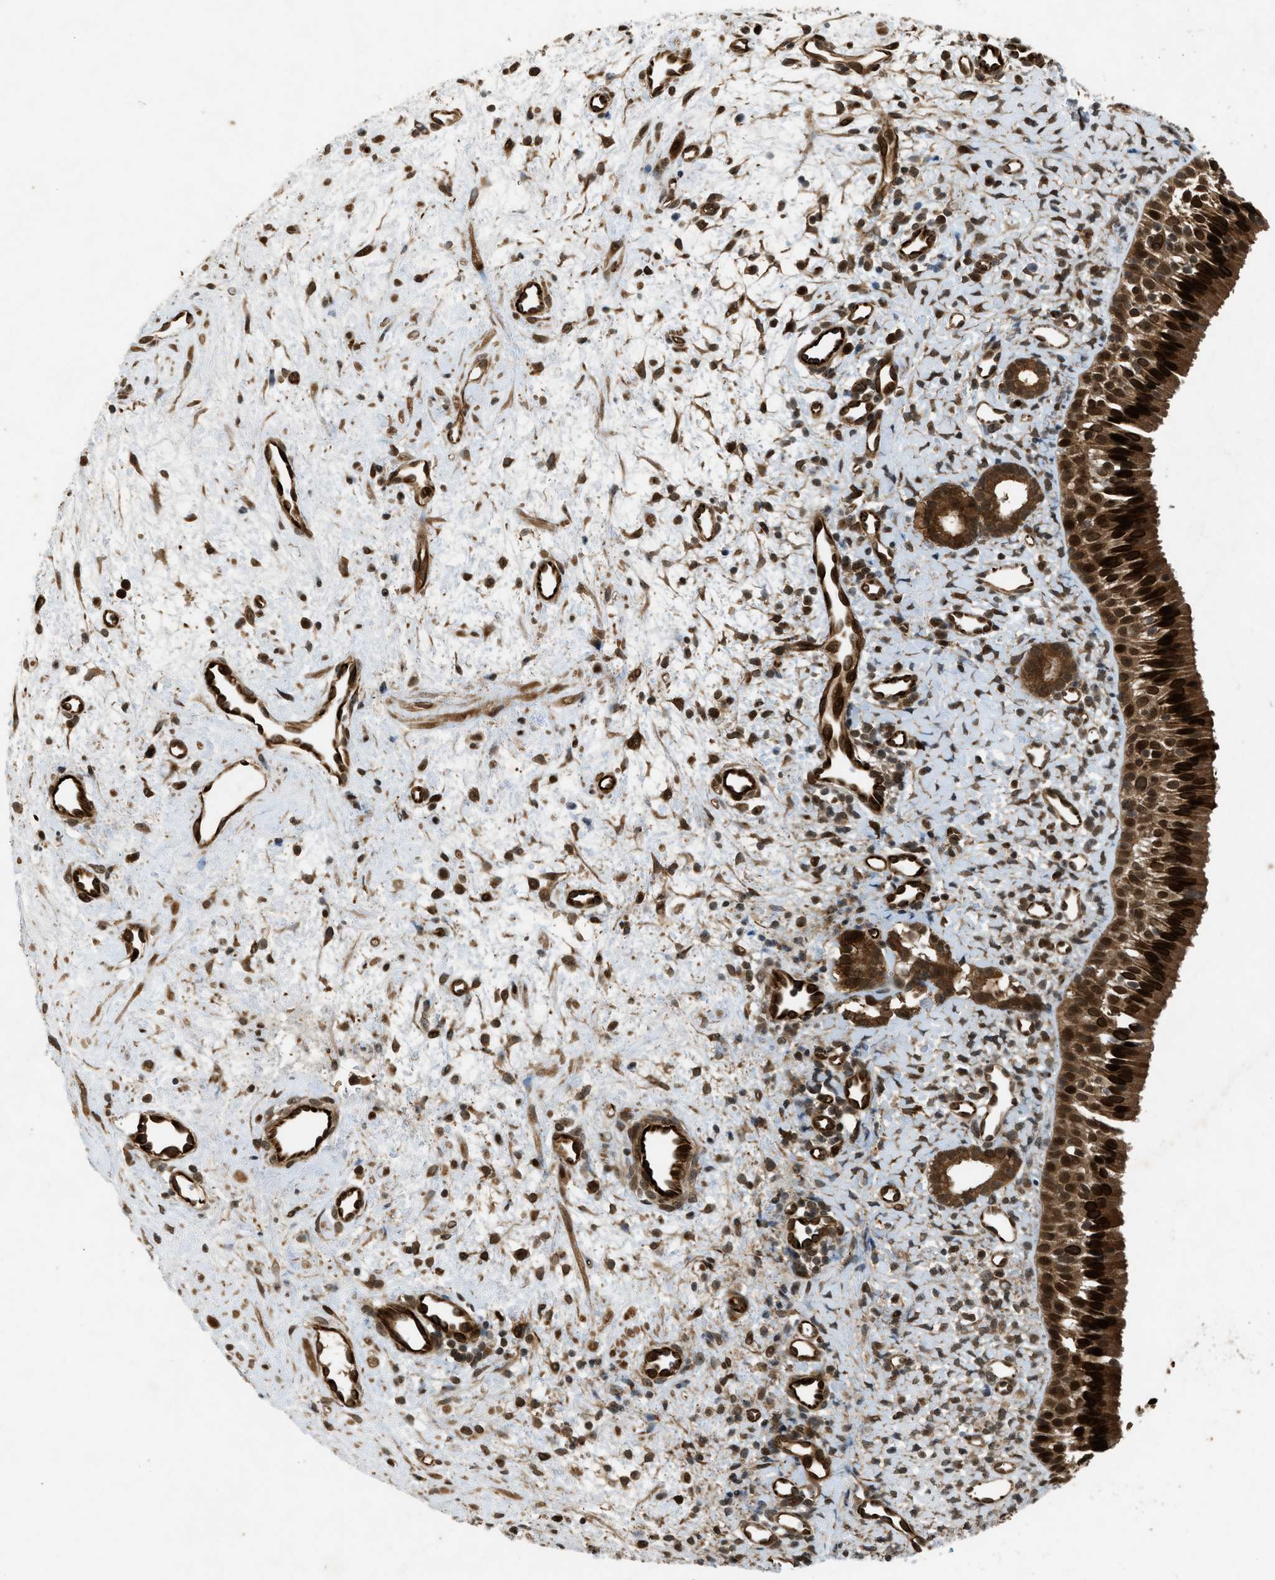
{"staining": {"intensity": "strong", "quantity": ">75%", "location": "cytoplasmic/membranous,nuclear"}, "tissue": "nasopharynx", "cell_type": "Respiratory epithelial cells", "image_type": "normal", "snomed": [{"axis": "morphology", "description": "Normal tissue, NOS"}, {"axis": "morphology", "description": "Inflammation, NOS"}, {"axis": "topography", "description": "Nasopharynx"}], "caption": "Immunohistochemistry histopathology image of normal nasopharynx: human nasopharynx stained using immunohistochemistry (IHC) demonstrates high levels of strong protein expression localized specifically in the cytoplasmic/membranous,nuclear of respiratory epithelial cells, appearing as a cytoplasmic/membranous,nuclear brown color.", "gene": "TXNL1", "patient": {"sex": "female", "age": 55}}